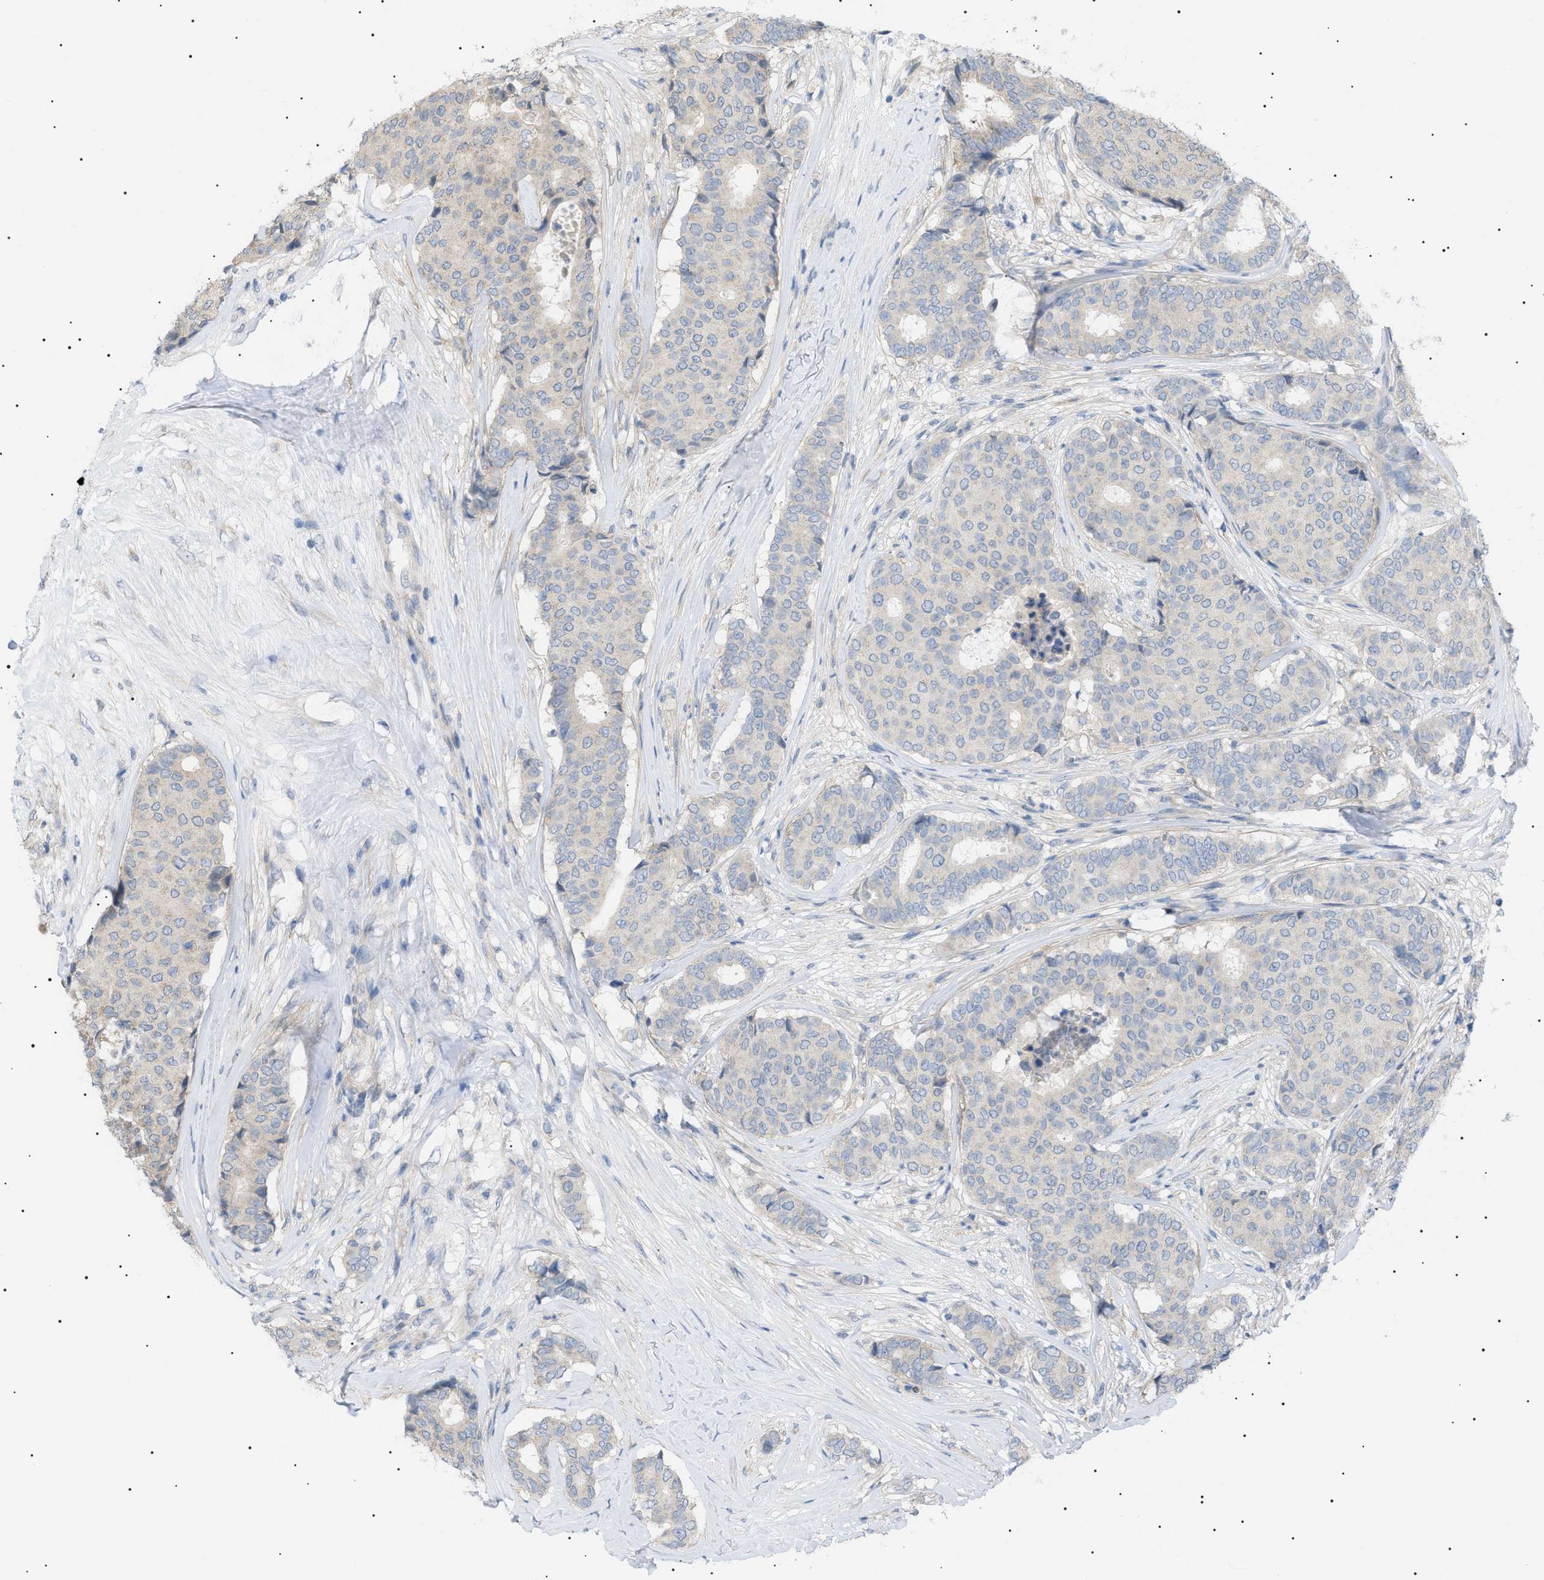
{"staining": {"intensity": "negative", "quantity": "none", "location": "none"}, "tissue": "breast cancer", "cell_type": "Tumor cells", "image_type": "cancer", "snomed": [{"axis": "morphology", "description": "Duct carcinoma"}, {"axis": "topography", "description": "Breast"}], "caption": "DAB immunohistochemical staining of human breast cancer (invasive ductal carcinoma) displays no significant positivity in tumor cells.", "gene": "IRS2", "patient": {"sex": "female", "age": 75}}